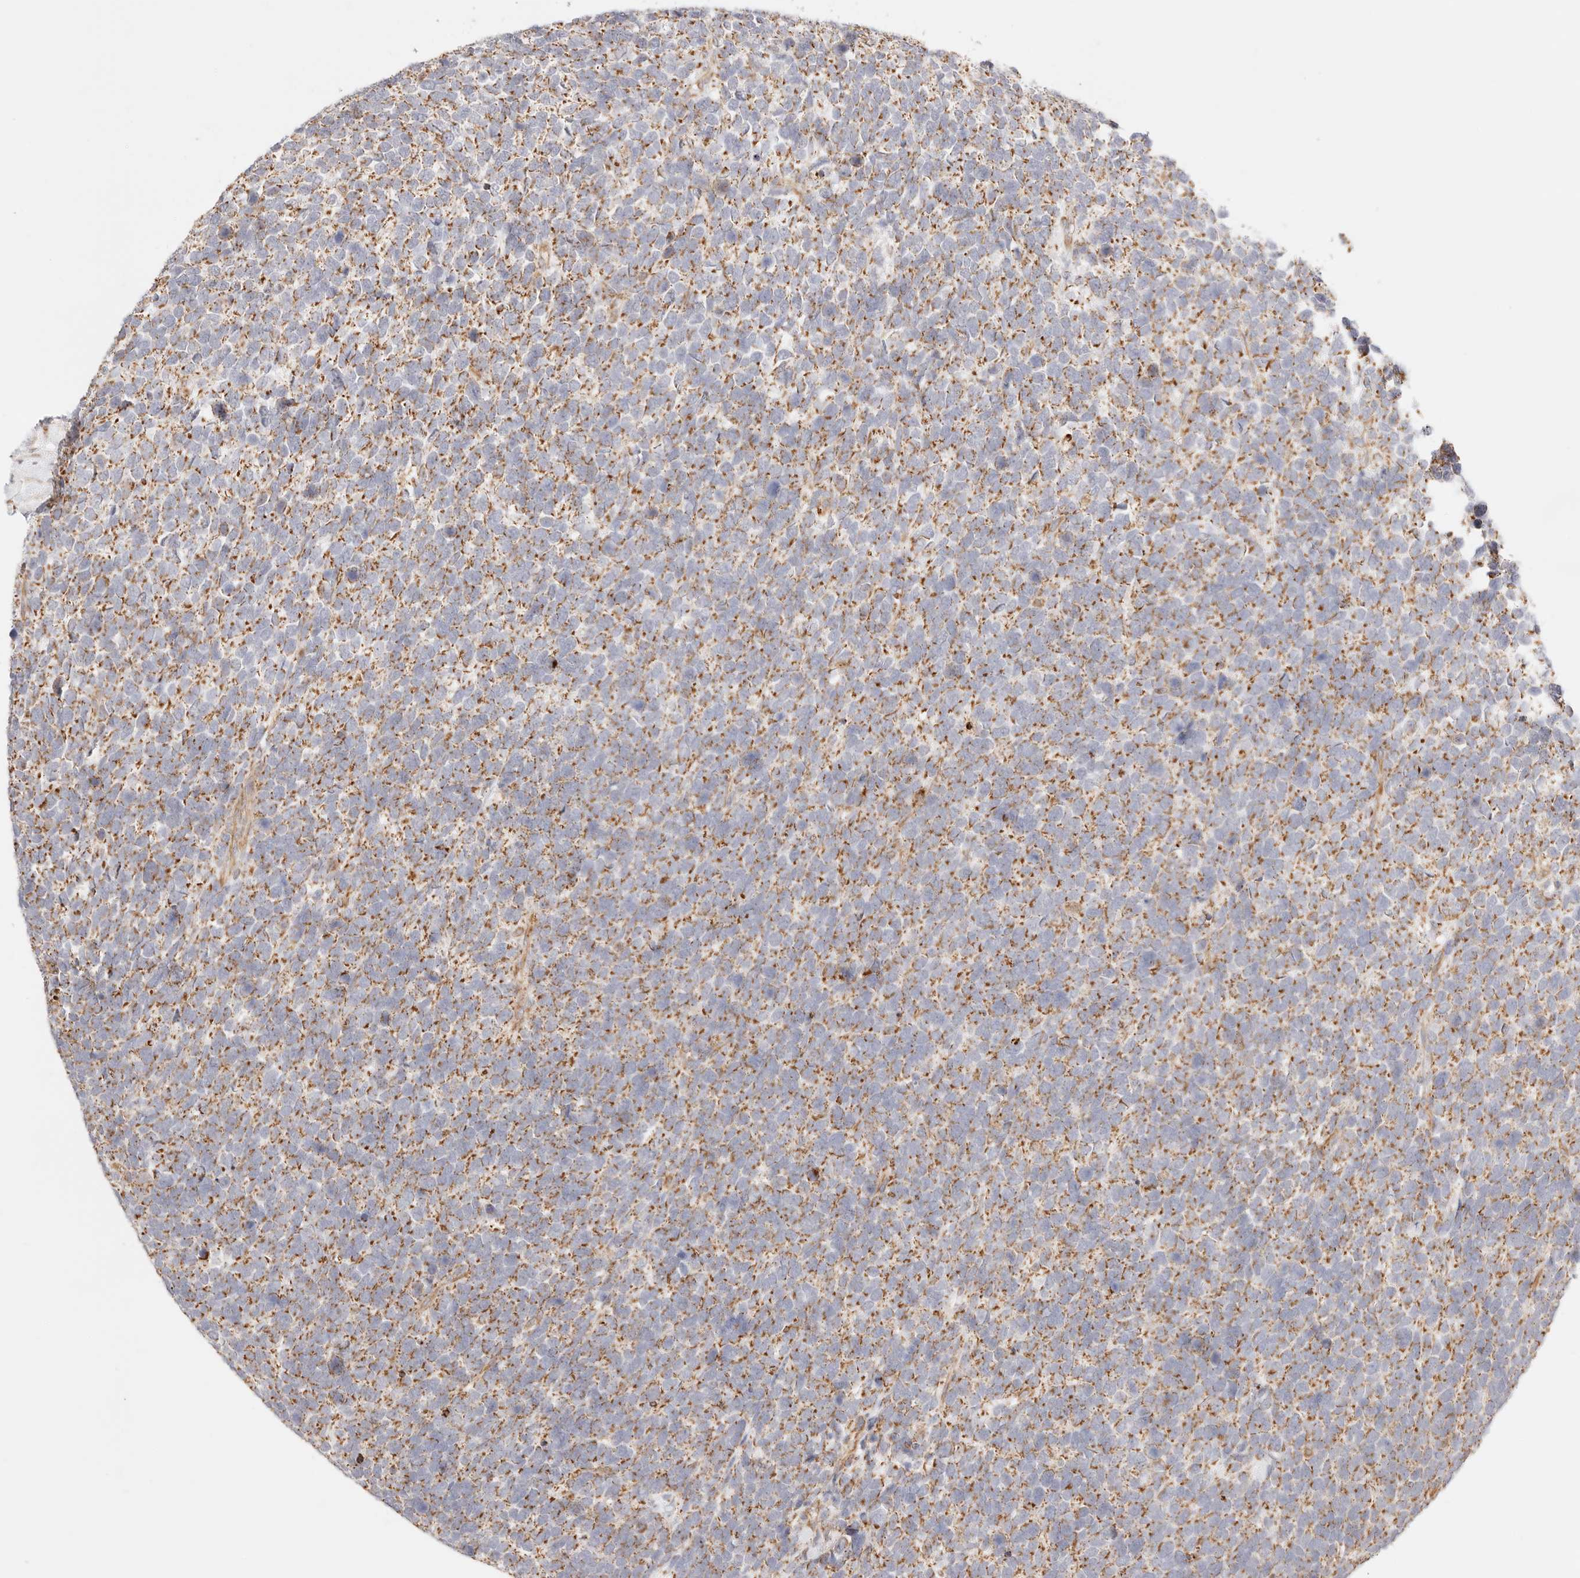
{"staining": {"intensity": "moderate", "quantity": ">75%", "location": "cytoplasmic/membranous"}, "tissue": "urothelial cancer", "cell_type": "Tumor cells", "image_type": "cancer", "snomed": [{"axis": "morphology", "description": "Urothelial carcinoma, High grade"}, {"axis": "topography", "description": "Urinary bladder"}], "caption": "Urothelial carcinoma (high-grade) stained for a protein (brown) displays moderate cytoplasmic/membranous positive positivity in about >75% of tumor cells.", "gene": "ZC3H11A", "patient": {"sex": "female", "age": 82}}